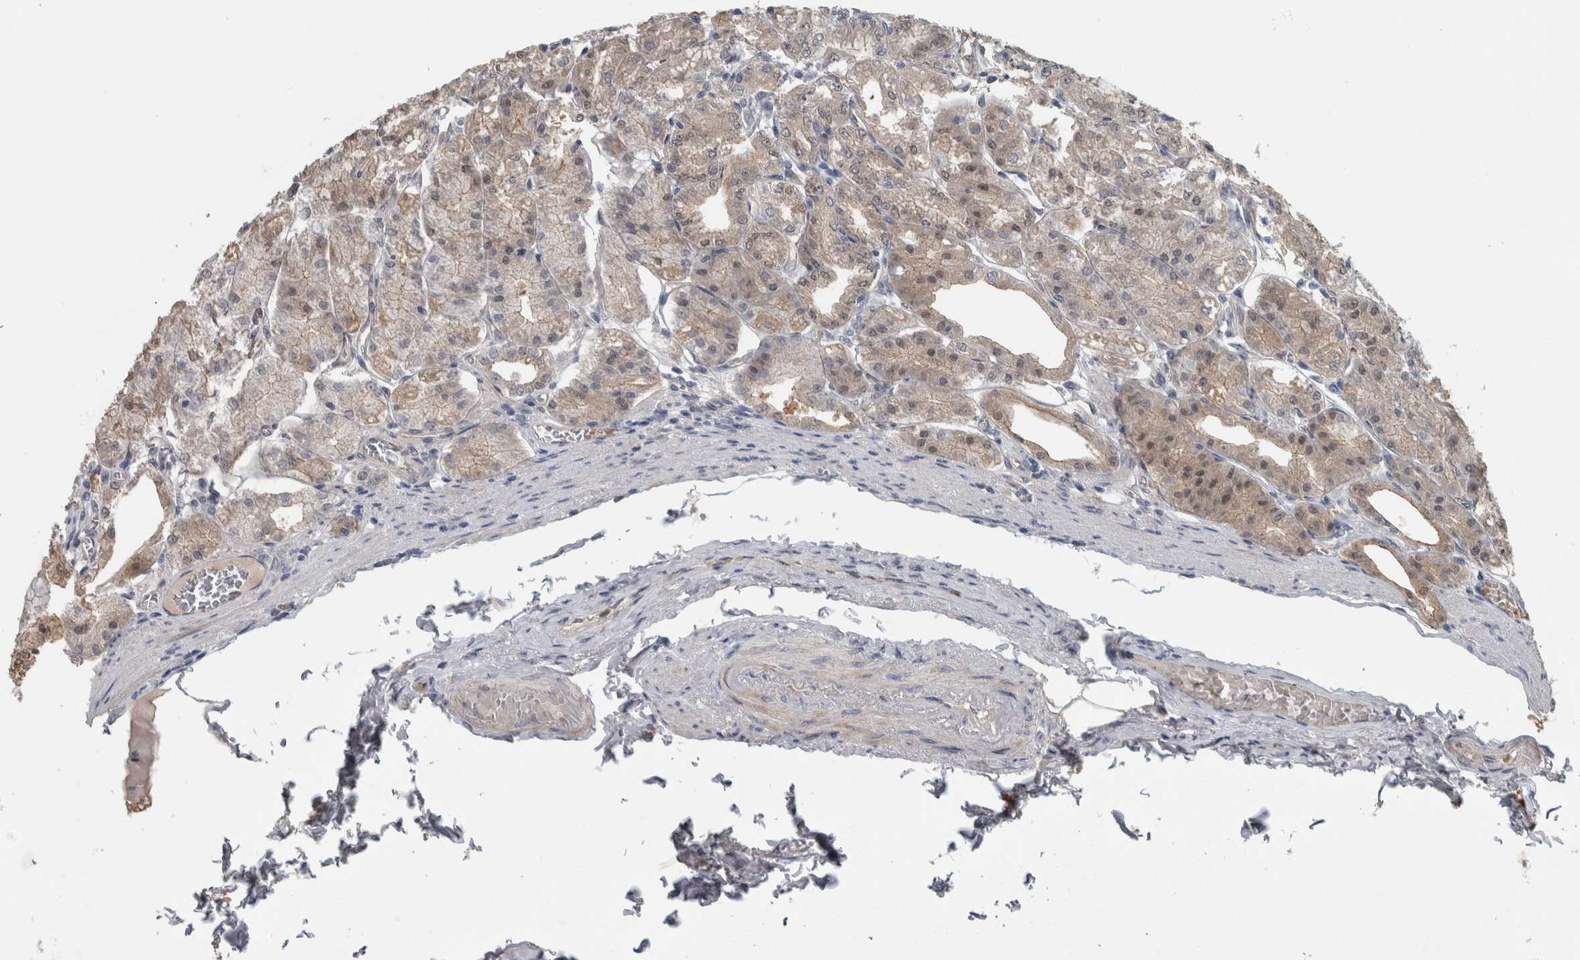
{"staining": {"intensity": "strong", "quantity": ">75%", "location": "cytoplasmic/membranous,nuclear"}, "tissue": "stomach", "cell_type": "Glandular cells", "image_type": "normal", "snomed": [{"axis": "morphology", "description": "Normal tissue, NOS"}, {"axis": "topography", "description": "Stomach, lower"}], "caption": "High-magnification brightfield microscopy of unremarkable stomach stained with DAB (3,3'-diaminobenzidine) (brown) and counterstained with hematoxylin (blue). glandular cells exhibit strong cytoplasmic/membranous,nuclear positivity is appreciated in about>75% of cells.", "gene": "NAPRT", "patient": {"sex": "male", "age": 71}}